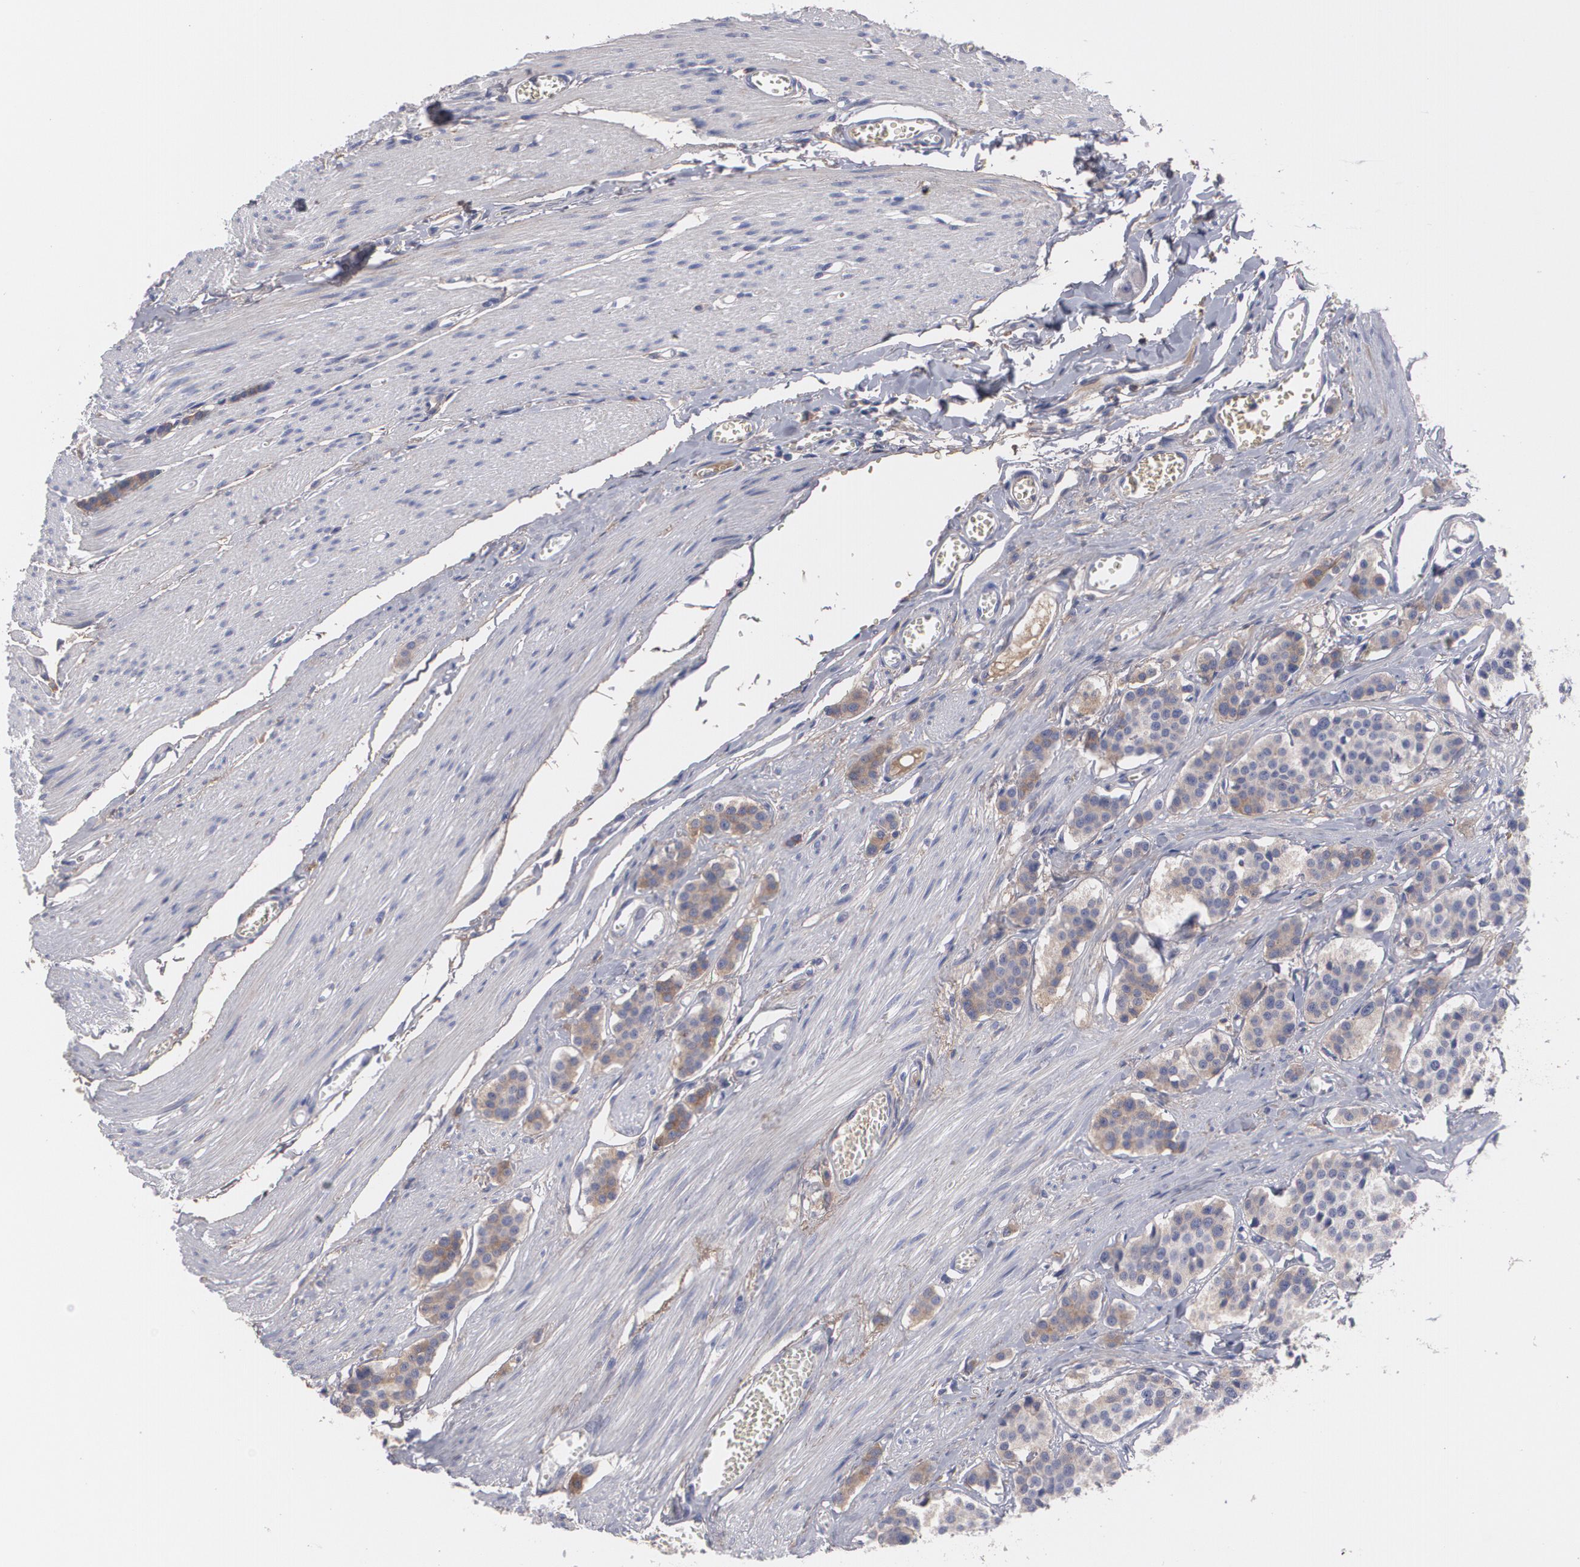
{"staining": {"intensity": "weak", "quantity": ">75%", "location": "cytoplasmic/membranous"}, "tissue": "carcinoid", "cell_type": "Tumor cells", "image_type": "cancer", "snomed": [{"axis": "morphology", "description": "Carcinoid, malignant, NOS"}, {"axis": "topography", "description": "Small intestine"}], "caption": "A micrograph showing weak cytoplasmic/membranous positivity in approximately >75% of tumor cells in carcinoid (malignant), as visualized by brown immunohistochemical staining.", "gene": "FBLN1", "patient": {"sex": "male", "age": 60}}